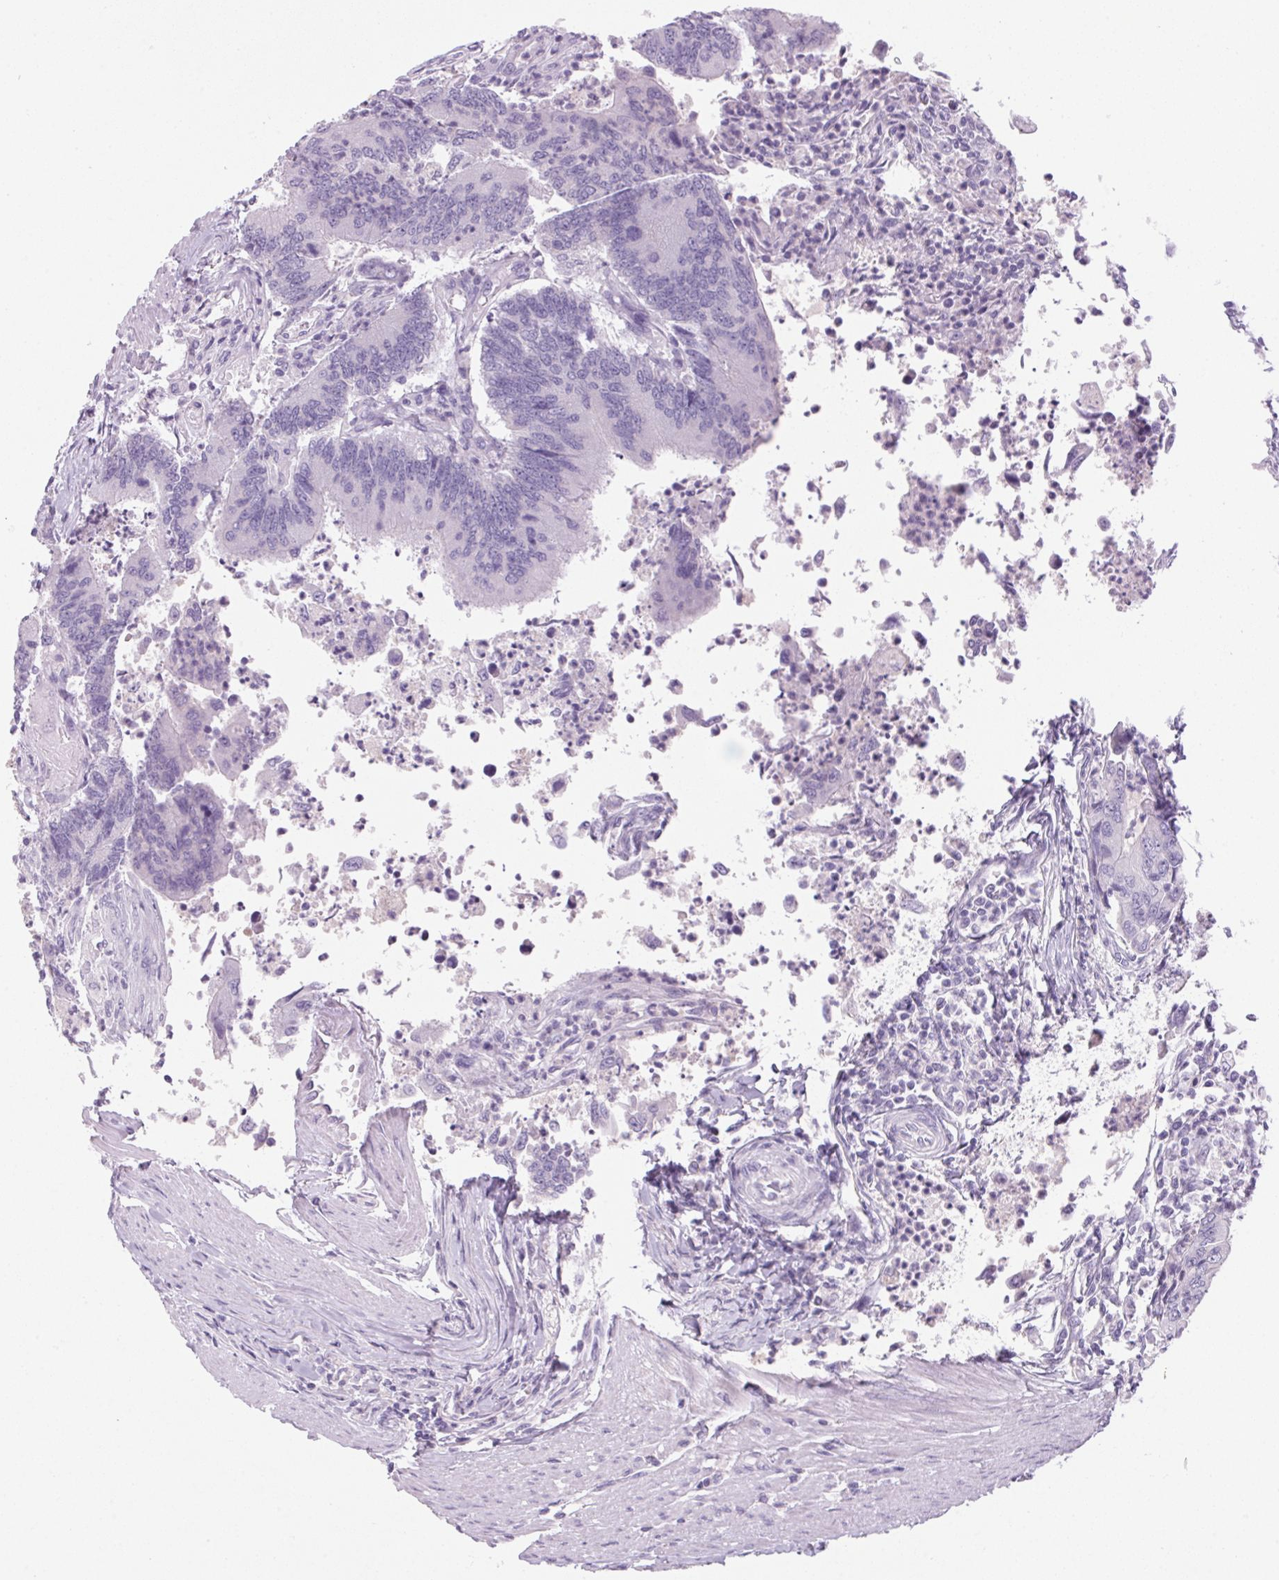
{"staining": {"intensity": "negative", "quantity": "none", "location": "none"}, "tissue": "colorectal cancer", "cell_type": "Tumor cells", "image_type": "cancer", "snomed": [{"axis": "morphology", "description": "Adenocarcinoma, NOS"}, {"axis": "topography", "description": "Colon"}], "caption": "The micrograph displays no significant expression in tumor cells of adenocarcinoma (colorectal).", "gene": "RPTN", "patient": {"sex": "female", "age": 67}}